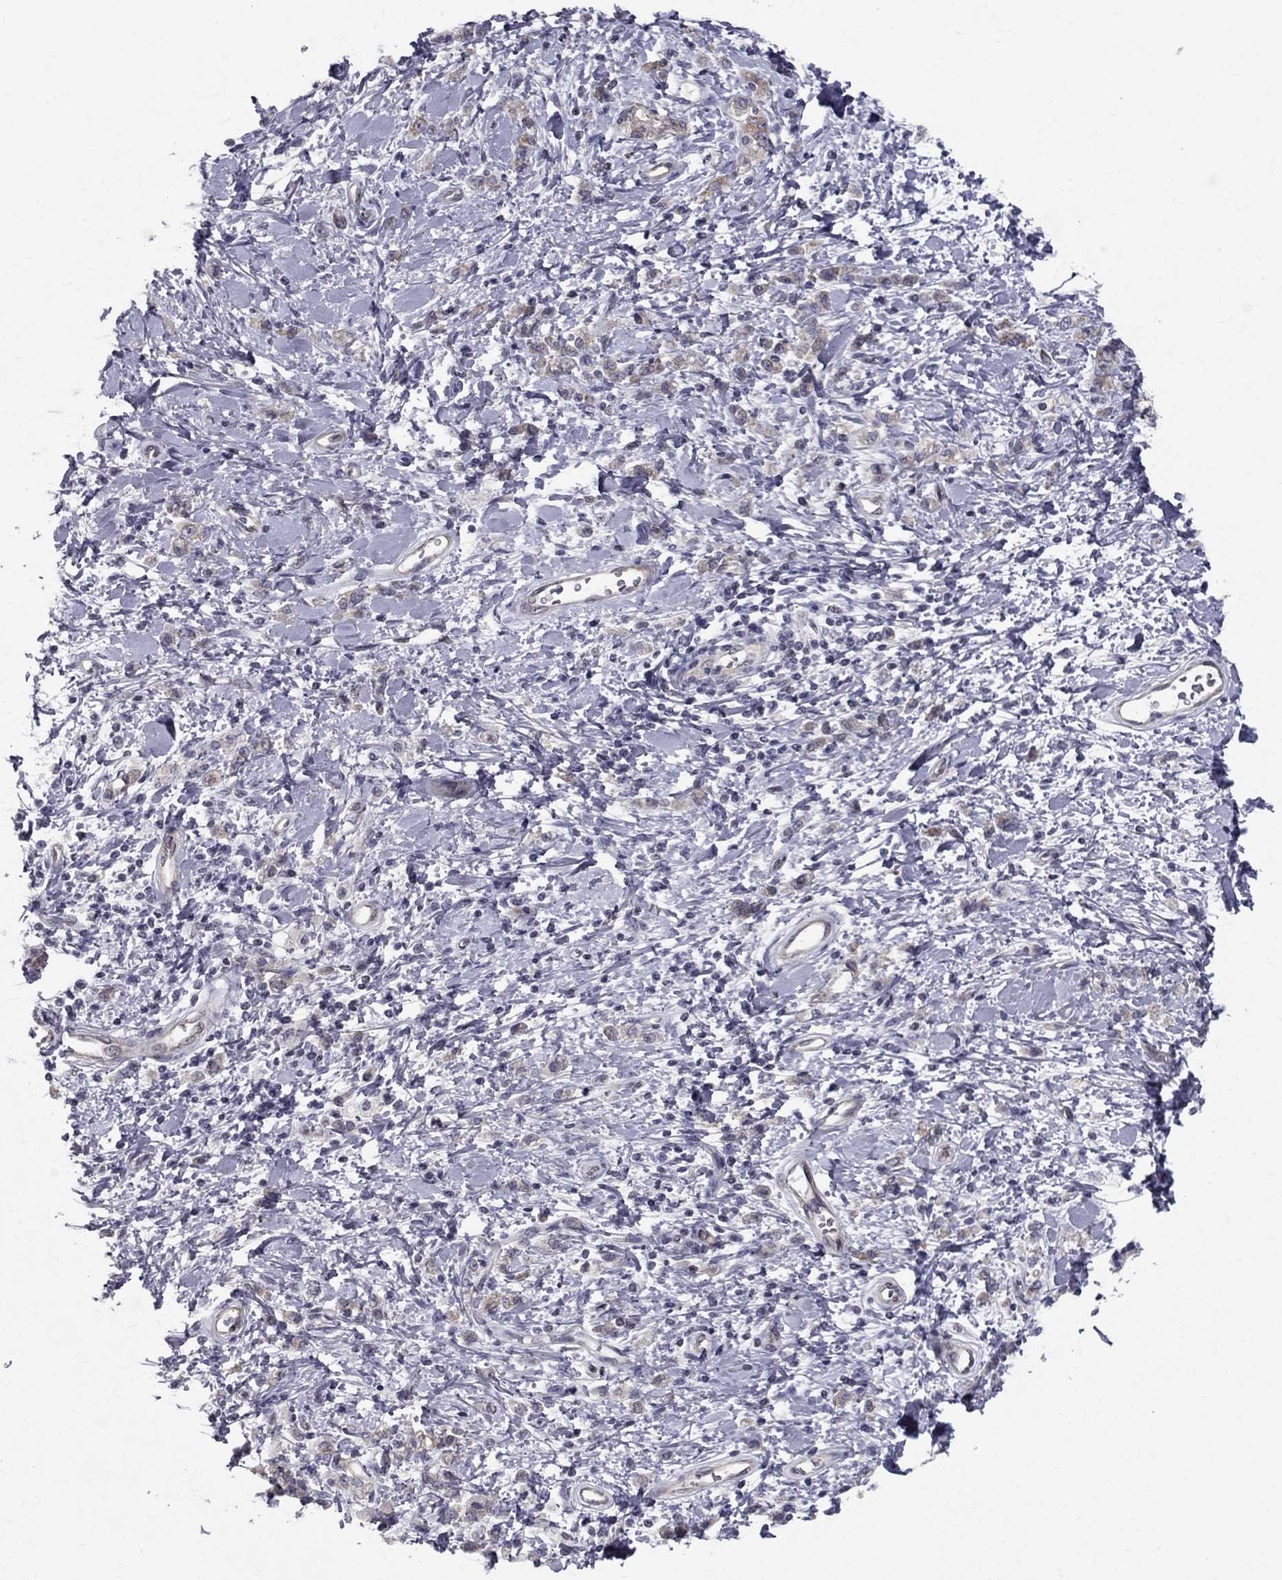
{"staining": {"intensity": "moderate", "quantity": "<25%", "location": "cytoplasmic/membranous"}, "tissue": "stomach cancer", "cell_type": "Tumor cells", "image_type": "cancer", "snomed": [{"axis": "morphology", "description": "Adenocarcinoma, NOS"}, {"axis": "topography", "description": "Stomach"}], "caption": "Tumor cells exhibit moderate cytoplasmic/membranous expression in about <25% of cells in stomach cancer (adenocarcinoma).", "gene": "CLIC6", "patient": {"sex": "male", "age": 77}}